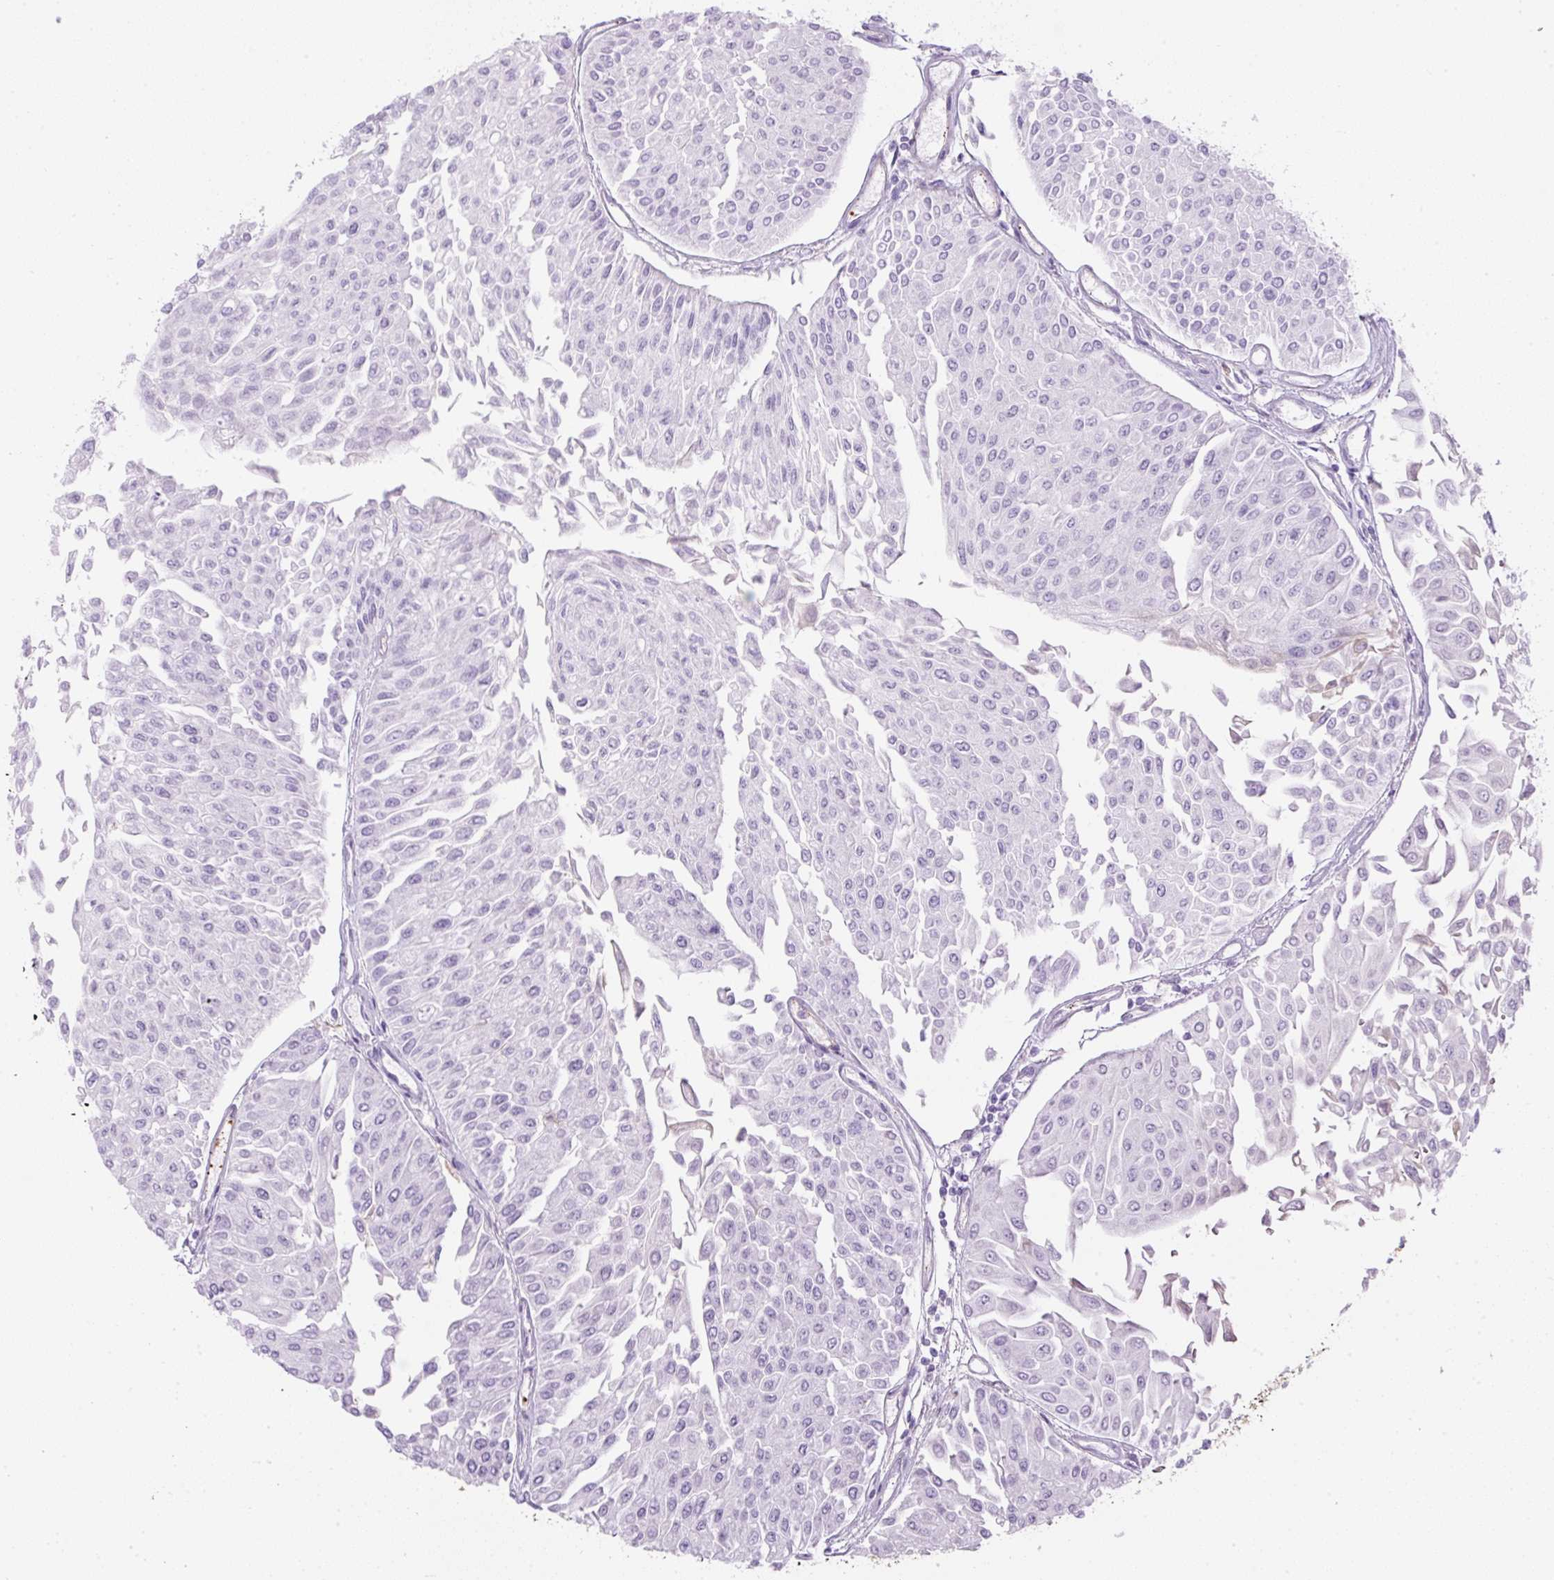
{"staining": {"intensity": "negative", "quantity": "none", "location": "none"}, "tissue": "urothelial cancer", "cell_type": "Tumor cells", "image_type": "cancer", "snomed": [{"axis": "morphology", "description": "Urothelial carcinoma, Low grade"}, {"axis": "topography", "description": "Urinary bladder"}], "caption": "Photomicrograph shows no protein positivity in tumor cells of urothelial cancer tissue. The staining was performed using DAB (3,3'-diaminobenzidine) to visualize the protein expression in brown, while the nuclei were stained in blue with hematoxylin (Magnification: 20x).", "gene": "APOA1", "patient": {"sex": "male", "age": 67}}